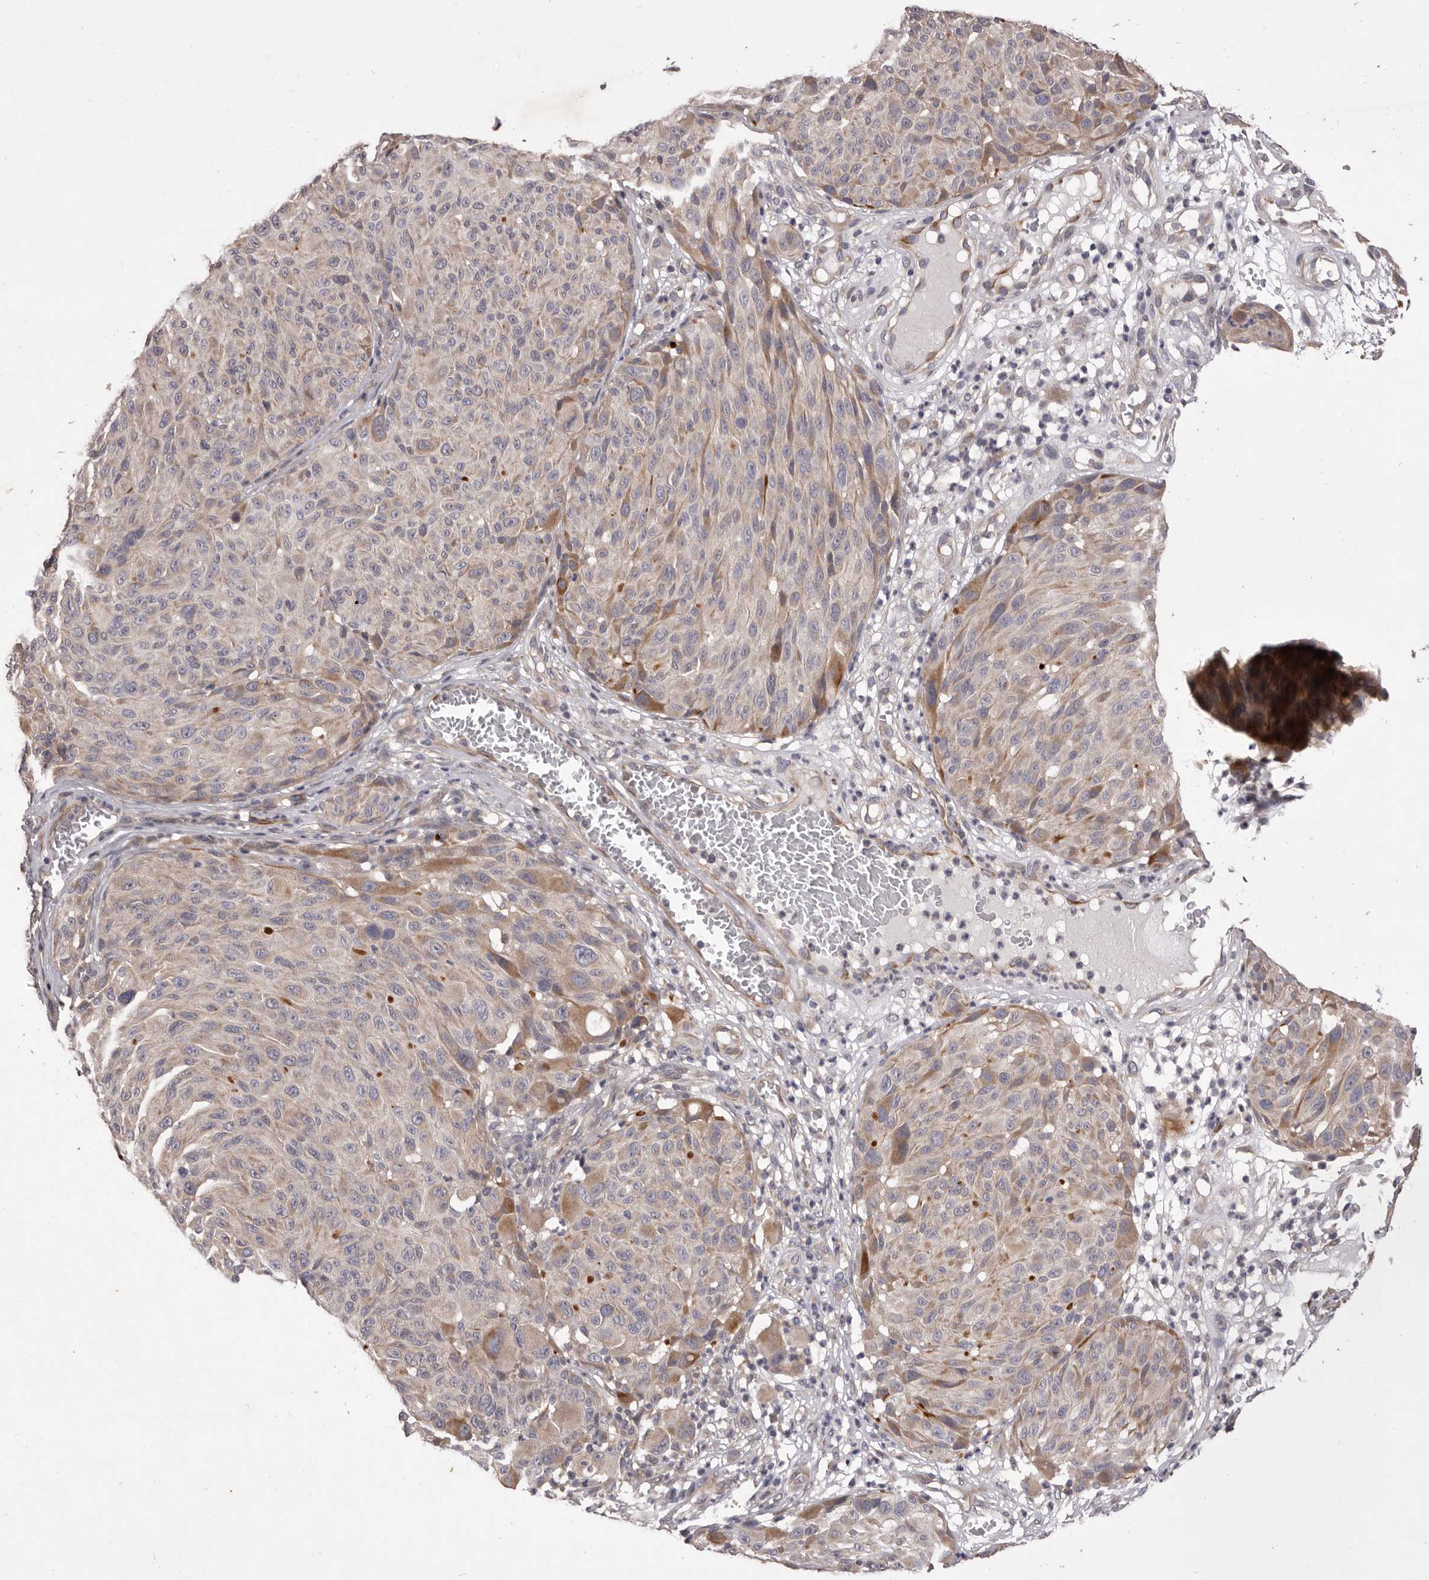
{"staining": {"intensity": "moderate", "quantity": "<25%", "location": "cytoplasmic/membranous"}, "tissue": "melanoma", "cell_type": "Tumor cells", "image_type": "cancer", "snomed": [{"axis": "morphology", "description": "Malignant melanoma, NOS"}, {"axis": "topography", "description": "Skin"}], "caption": "Immunohistochemical staining of malignant melanoma shows moderate cytoplasmic/membranous protein staining in approximately <25% of tumor cells.", "gene": "PNRC1", "patient": {"sex": "male", "age": 83}}